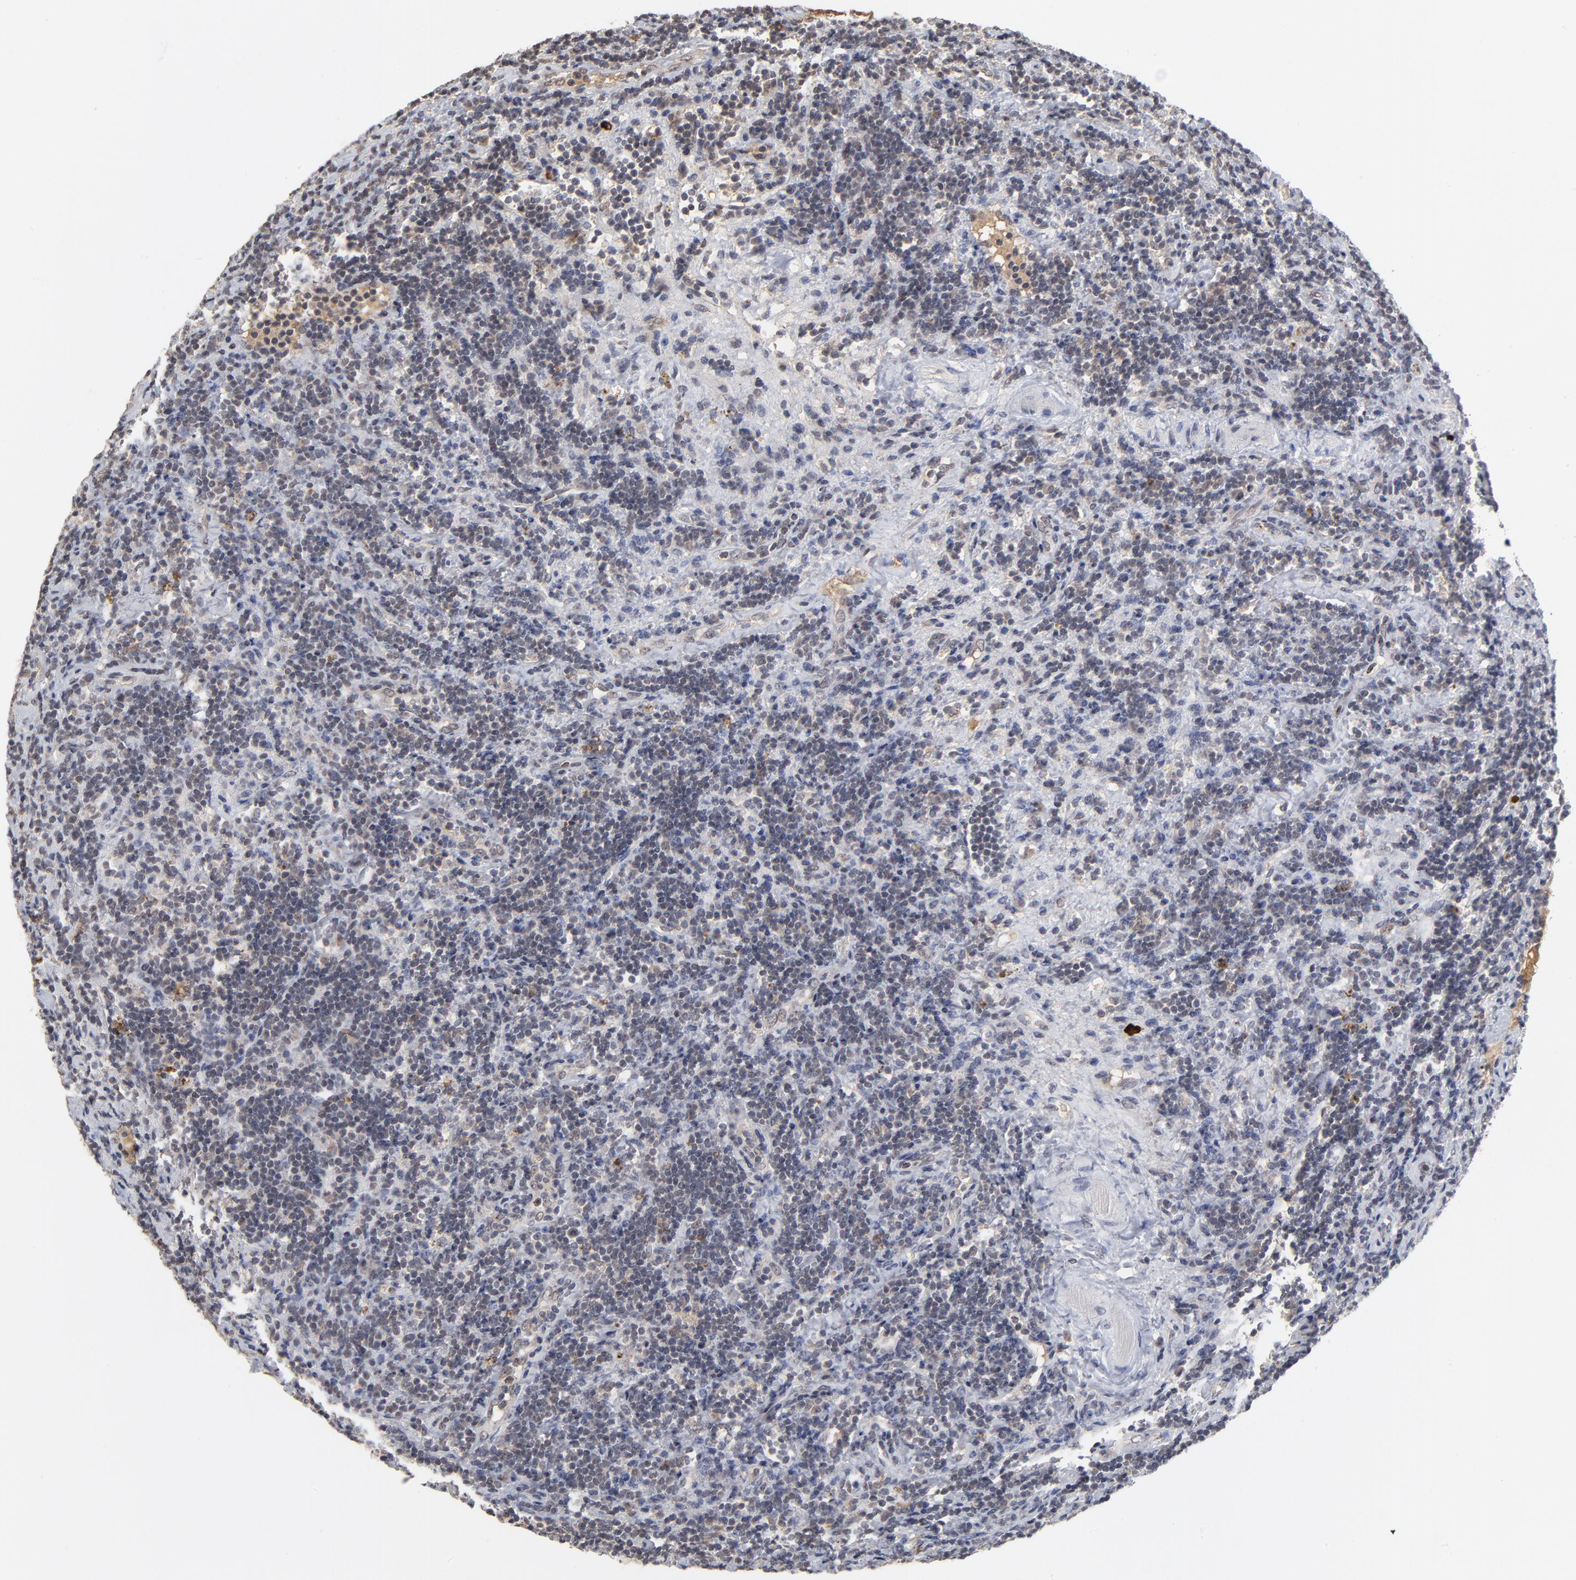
{"staining": {"intensity": "weak", "quantity": "25%-75%", "location": "cytoplasmic/membranous,nuclear"}, "tissue": "lymphoma", "cell_type": "Tumor cells", "image_type": "cancer", "snomed": [{"axis": "morphology", "description": "Malignant lymphoma, non-Hodgkin's type, Low grade"}, {"axis": "topography", "description": "Lymph node"}], "caption": "Tumor cells show weak cytoplasmic/membranous and nuclear expression in about 25%-75% of cells in low-grade malignant lymphoma, non-Hodgkin's type.", "gene": "WSB1", "patient": {"sex": "male", "age": 70}}